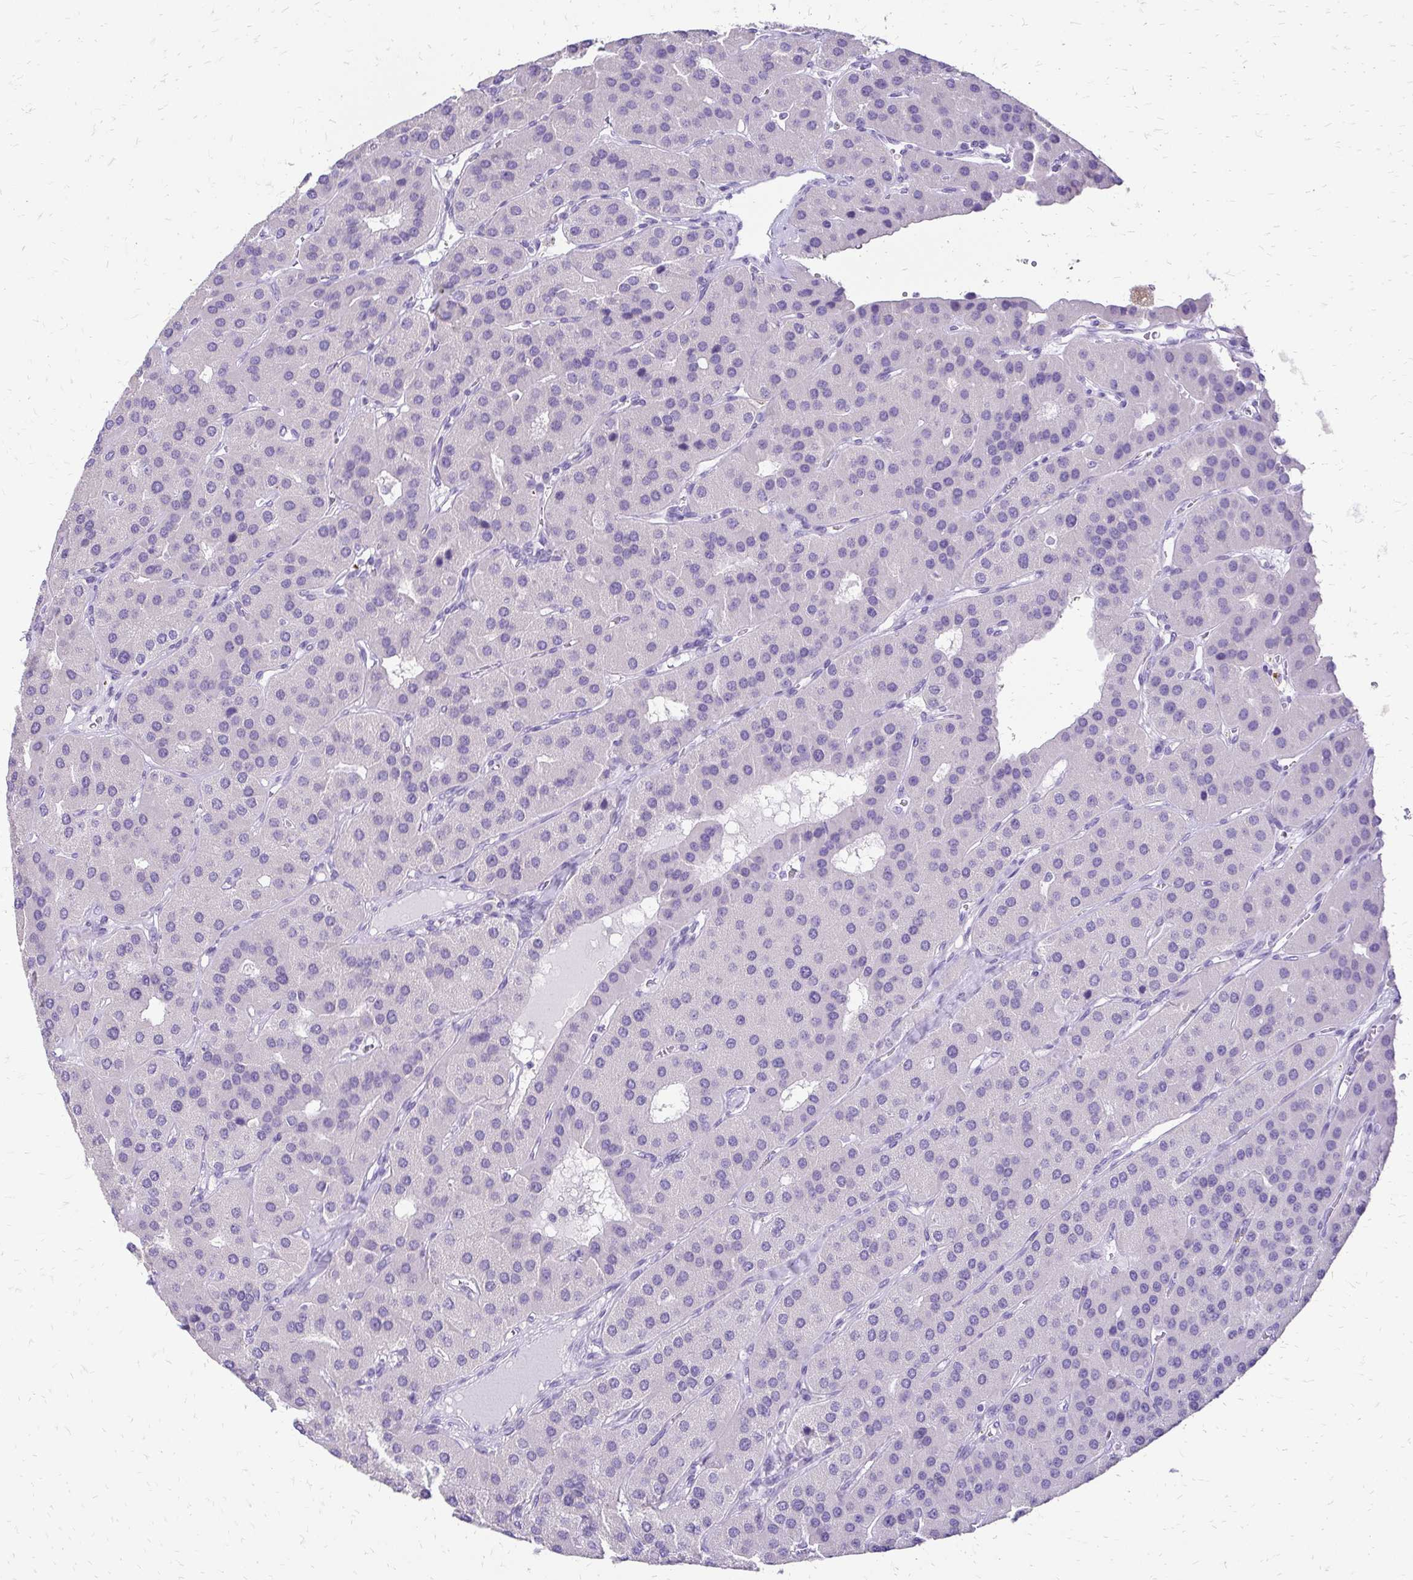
{"staining": {"intensity": "negative", "quantity": "none", "location": "none"}, "tissue": "parathyroid gland", "cell_type": "Glandular cells", "image_type": "normal", "snomed": [{"axis": "morphology", "description": "Normal tissue, NOS"}, {"axis": "morphology", "description": "Adenoma, NOS"}, {"axis": "topography", "description": "Parathyroid gland"}], "caption": "Immunohistochemistry (IHC) image of benign parathyroid gland: human parathyroid gland stained with DAB exhibits no significant protein expression in glandular cells. Nuclei are stained in blue.", "gene": "SLC32A1", "patient": {"sex": "female", "age": 86}}